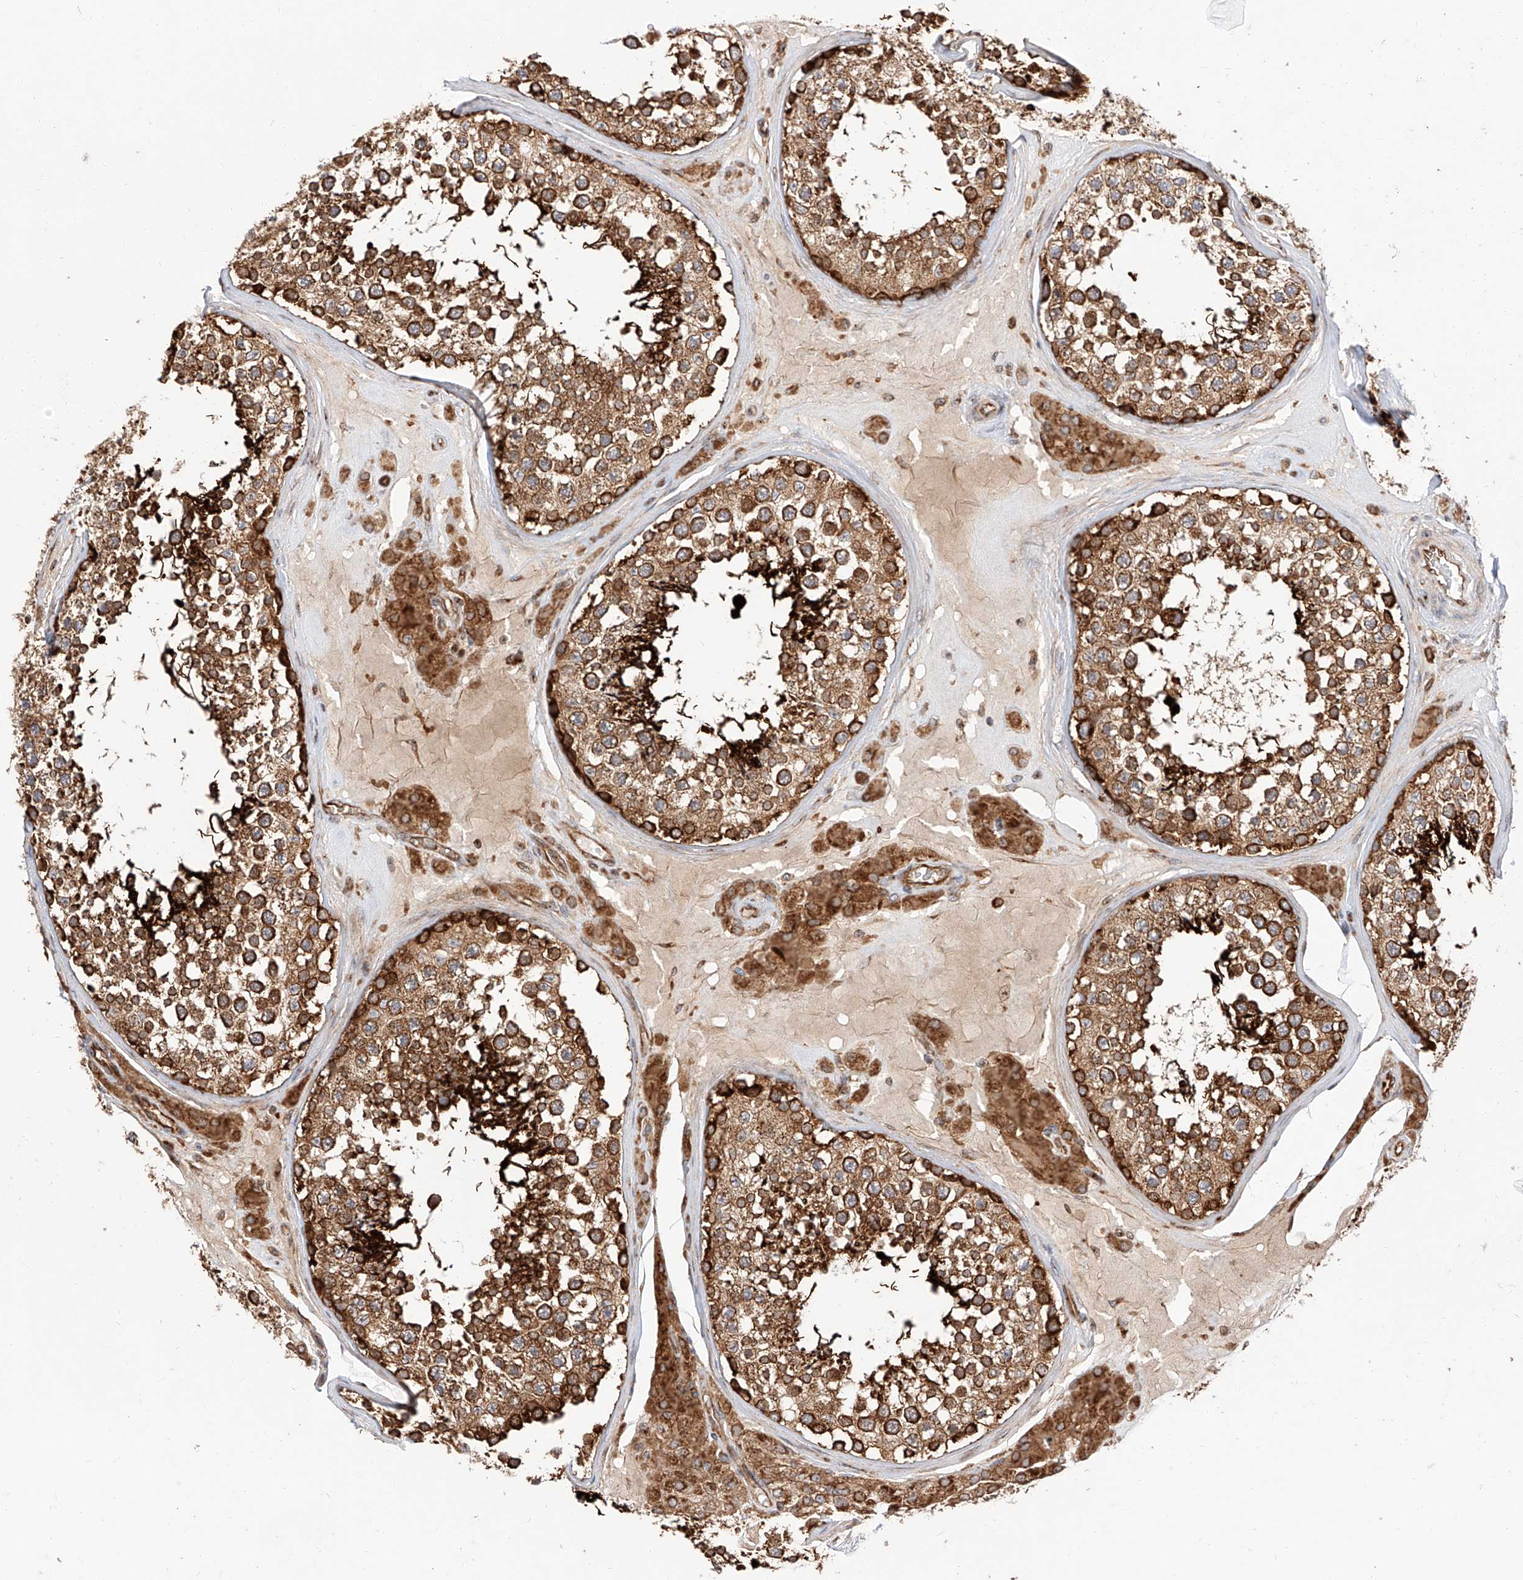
{"staining": {"intensity": "strong", "quantity": ">75%", "location": "cytoplasmic/membranous"}, "tissue": "testis", "cell_type": "Cells in seminiferous ducts", "image_type": "normal", "snomed": [{"axis": "morphology", "description": "Normal tissue, NOS"}, {"axis": "topography", "description": "Testis"}], "caption": "This is a histology image of IHC staining of normal testis, which shows strong staining in the cytoplasmic/membranous of cells in seminiferous ducts.", "gene": "ISCA2", "patient": {"sex": "male", "age": 46}}